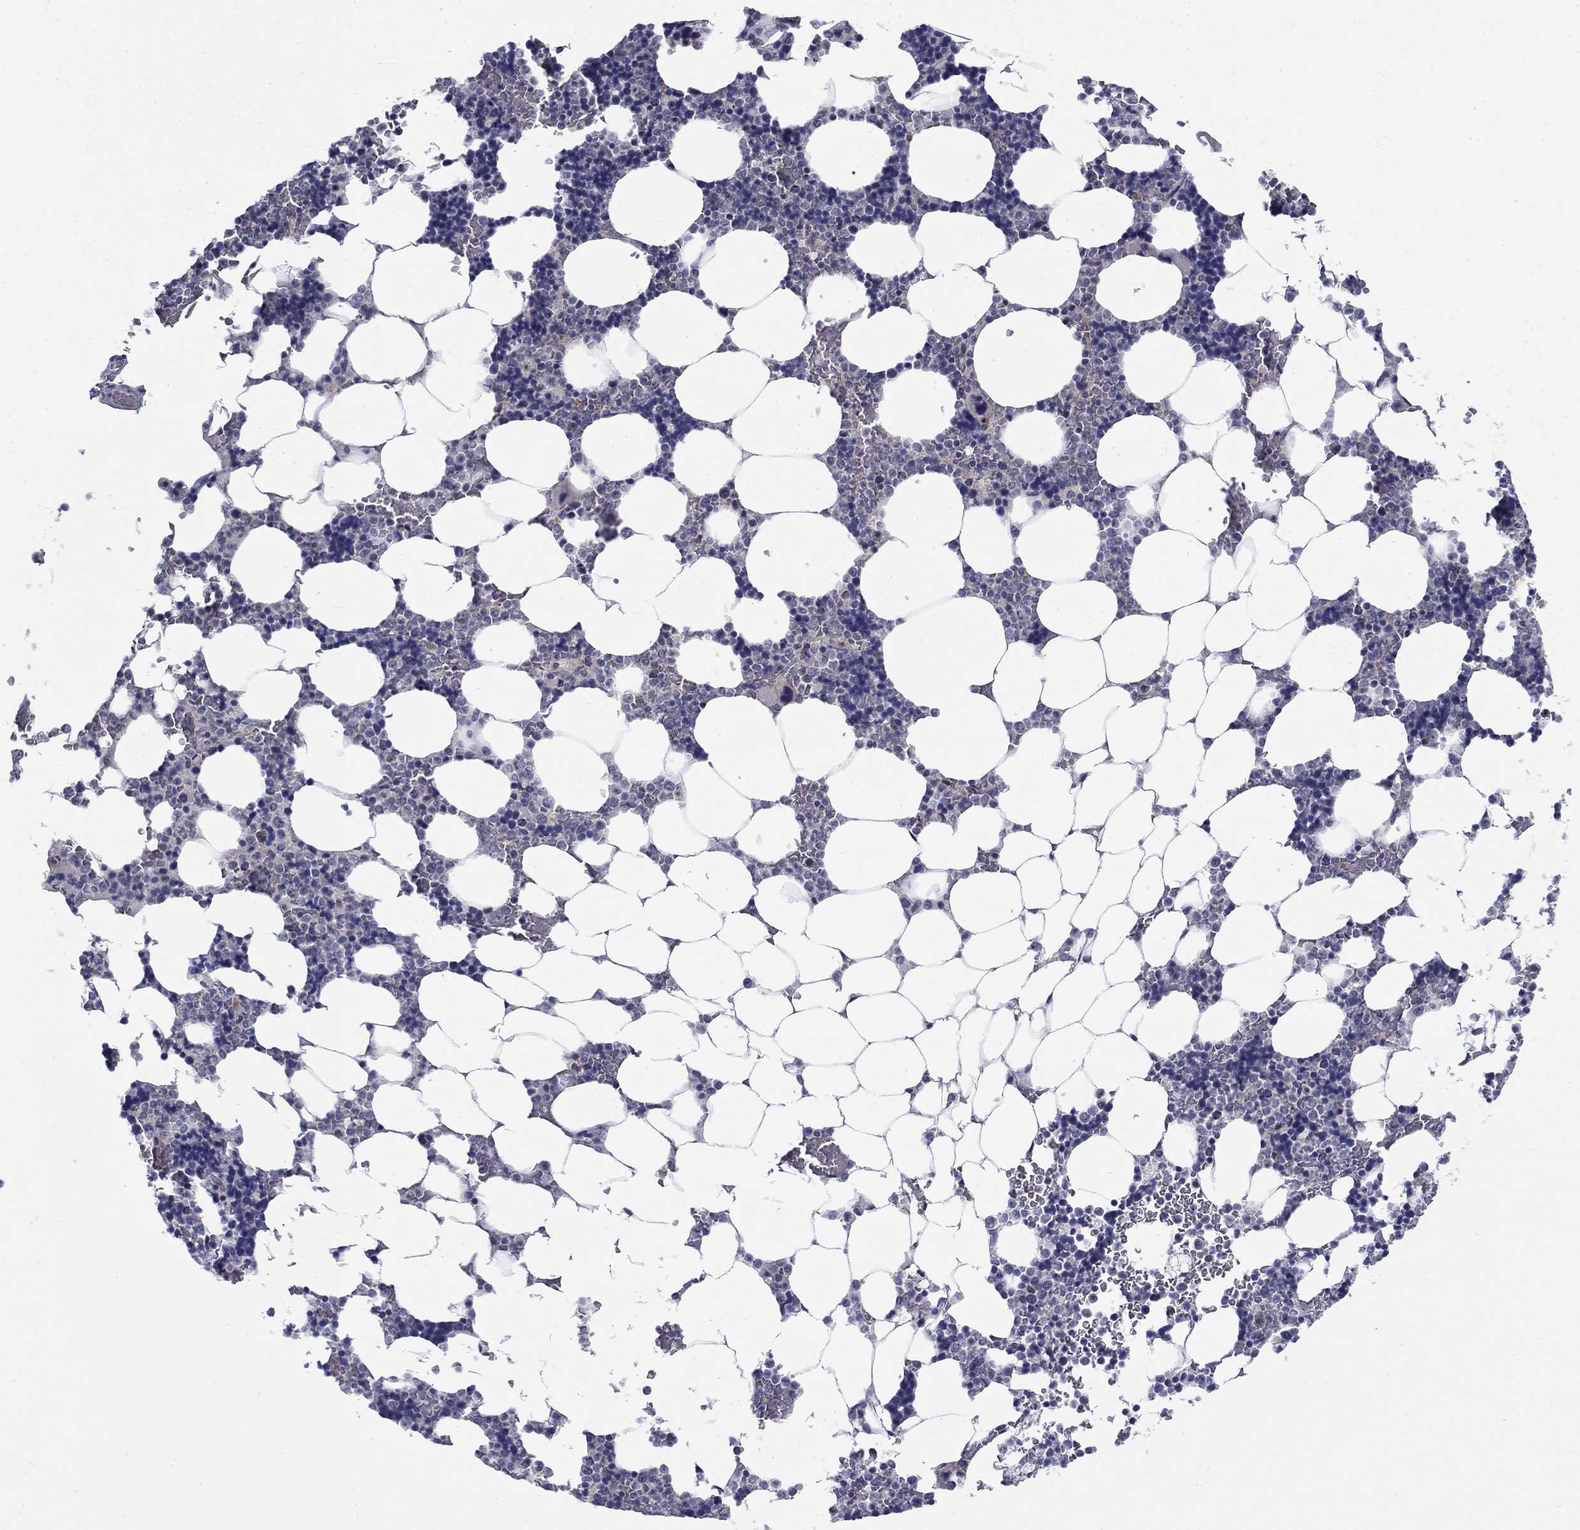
{"staining": {"intensity": "negative", "quantity": "none", "location": "none"}, "tissue": "bone marrow", "cell_type": "Hematopoietic cells", "image_type": "normal", "snomed": [{"axis": "morphology", "description": "Normal tissue, NOS"}, {"axis": "topography", "description": "Bone marrow"}], "caption": "This is an IHC photomicrograph of benign bone marrow. There is no staining in hematopoietic cells.", "gene": "TIGD4", "patient": {"sex": "male", "age": 51}}